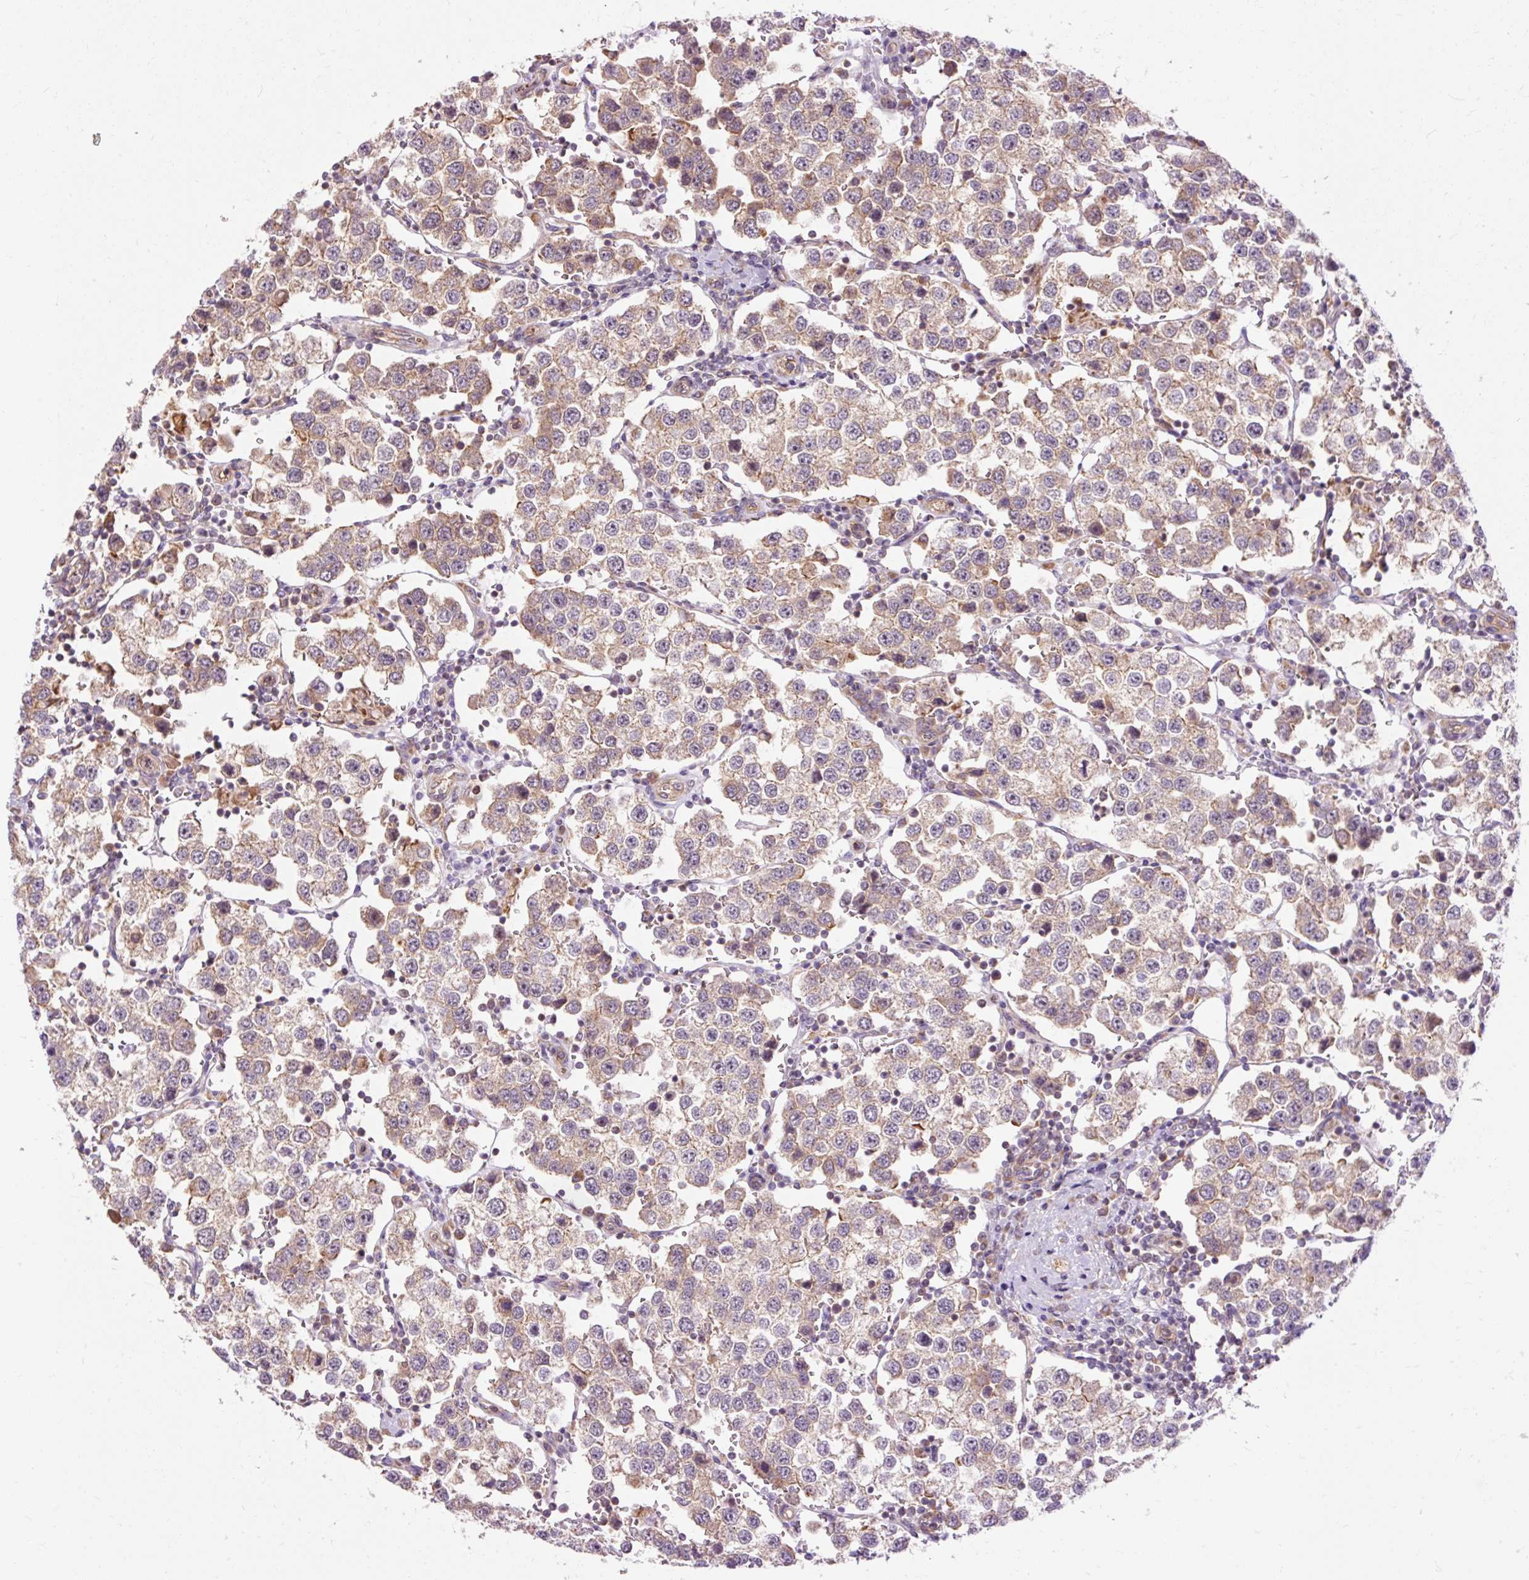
{"staining": {"intensity": "weak", "quantity": "25%-75%", "location": "cytoplasmic/membranous"}, "tissue": "testis cancer", "cell_type": "Tumor cells", "image_type": "cancer", "snomed": [{"axis": "morphology", "description": "Seminoma, NOS"}, {"axis": "topography", "description": "Testis"}], "caption": "Immunohistochemical staining of testis cancer shows weak cytoplasmic/membranous protein expression in about 25%-75% of tumor cells.", "gene": "RIPOR3", "patient": {"sex": "male", "age": 37}}